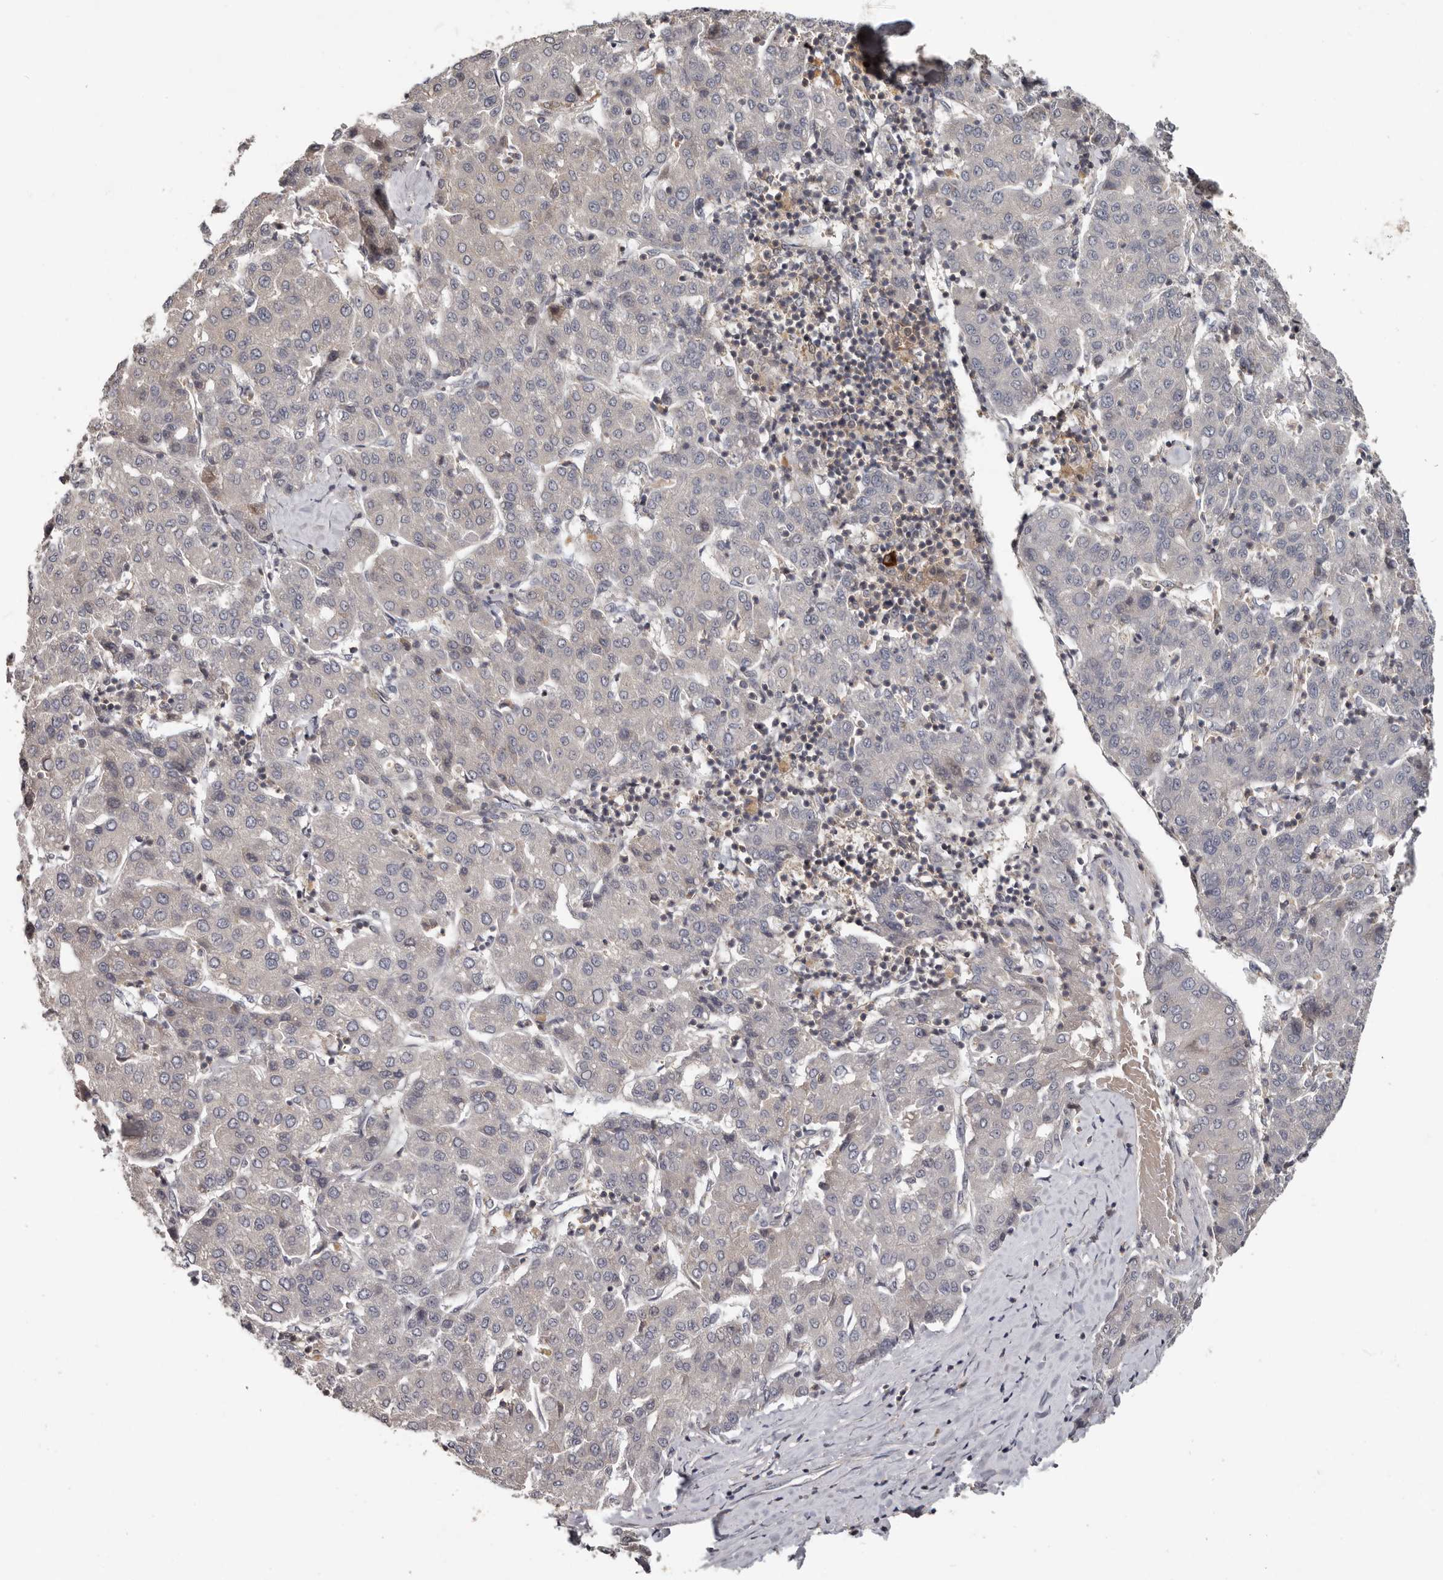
{"staining": {"intensity": "negative", "quantity": "none", "location": "none"}, "tissue": "liver cancer", "cell_type": "Tumor cells", "image_type": "cancer", "snomed": [{"axis": "morphology", "description": "Carcinoma, Hepatocellular, NOS"}, {"axis": "topography", "description": "Liver"}], "caption": "High magnification brightfield microscopy of liver cancer stained with DAB (brown) and counterstained with hematoxylin (blue): tumor cells show no significant positivity.", "gene": "ANKRD44", "patient": {"sex": "male", "age": 65}}